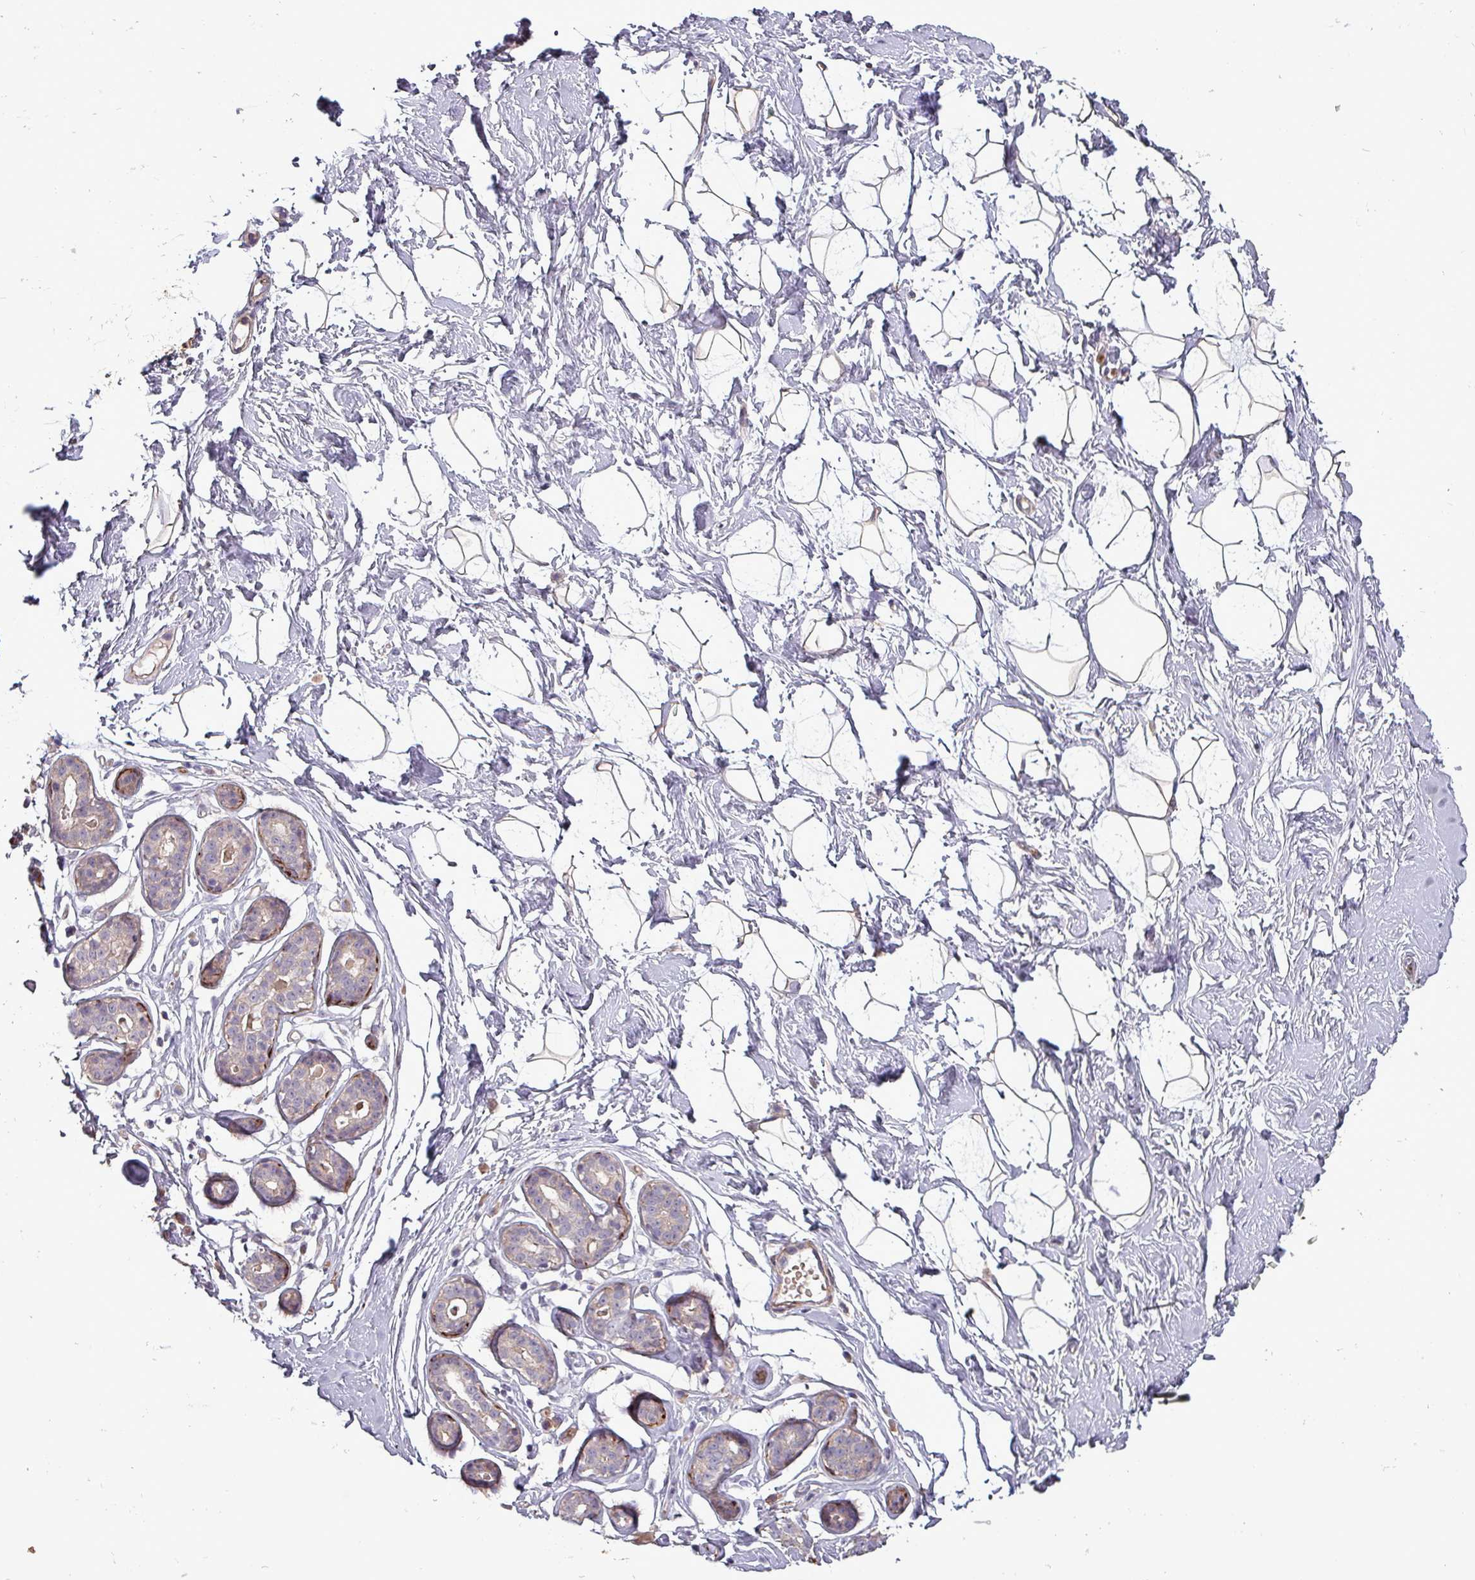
{"staining": {"intensity": "negative", "quantity": "none", "location": "none"}, "tissue": "breast", "cell_type": "Adipocytes", "image_type": "normal", "snomed": [{"axis": "morphology", "description": "Normal tissue, NOS"}, {"axis": "morphology", "description": "Adenoma, NOS"}, {"axis": "topography", "description": "Breast"}], "caption": "This is an immunohistochemistry micrograph of normal human breast. There is no expression in adipocytes.", "gene": "TPRA1", "patient": {"sex": "female", "age": 23}}